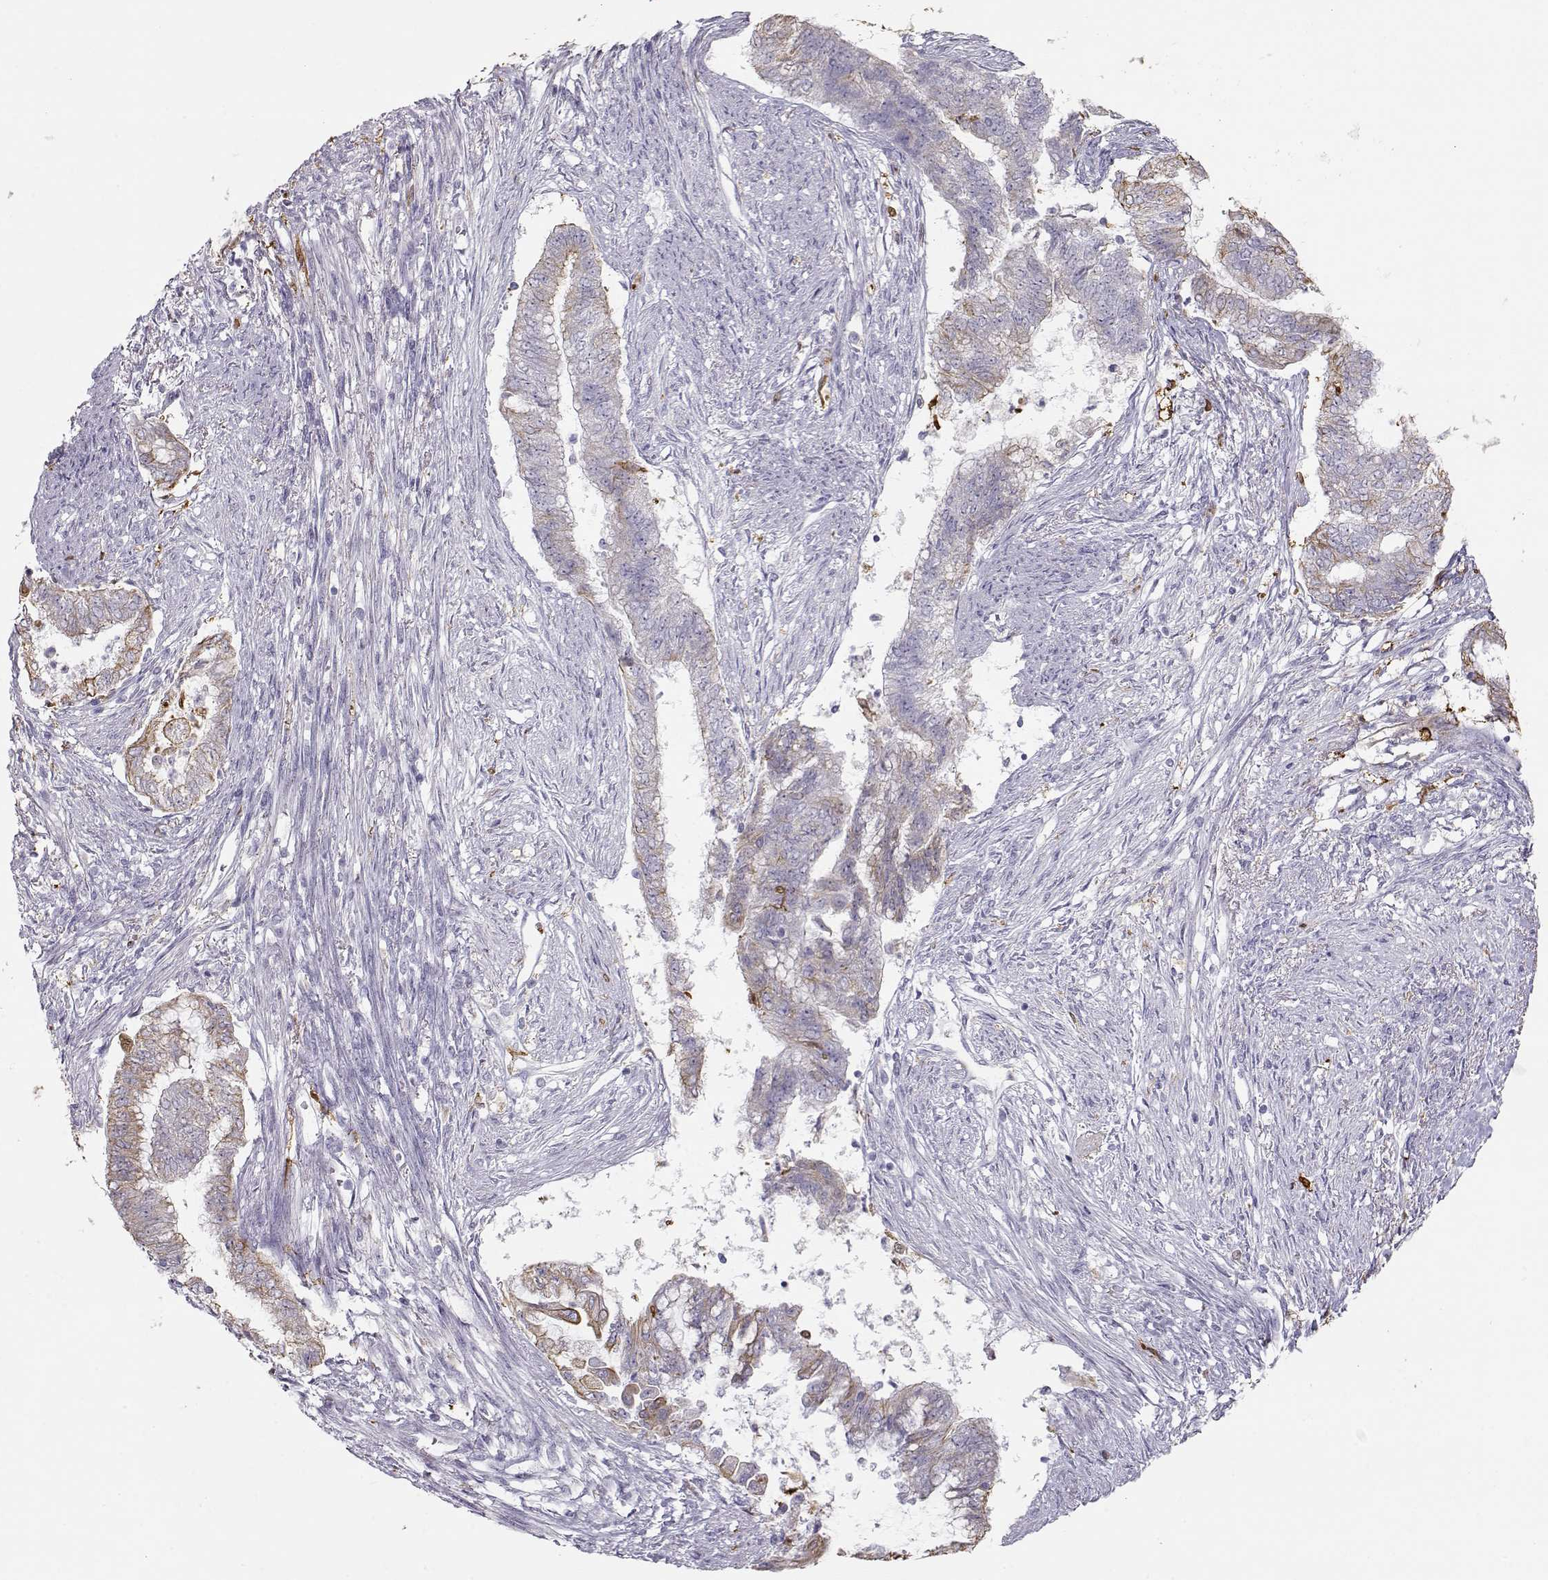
{"staining": {"intensity": "weak", "quantity": "<25%", "location": "cytoplasmic/membranous"}, "tissue": "endometrial cancer", "cell_type": "Tumor cells", "image_type": "cancer", "snomed": [{"axis": "morphology", "description": "Adenocarcinoma, NOS"}, {"axis": "topography", "description": "Endometrium"}], "caption": "IHC image of endometrial cancer (adenocarcinoma) stained for a protein (brown), which demonstrates no staining in tumor cells.", "gene": "S100B", "patient": {"sex": "female", "age": 65}}